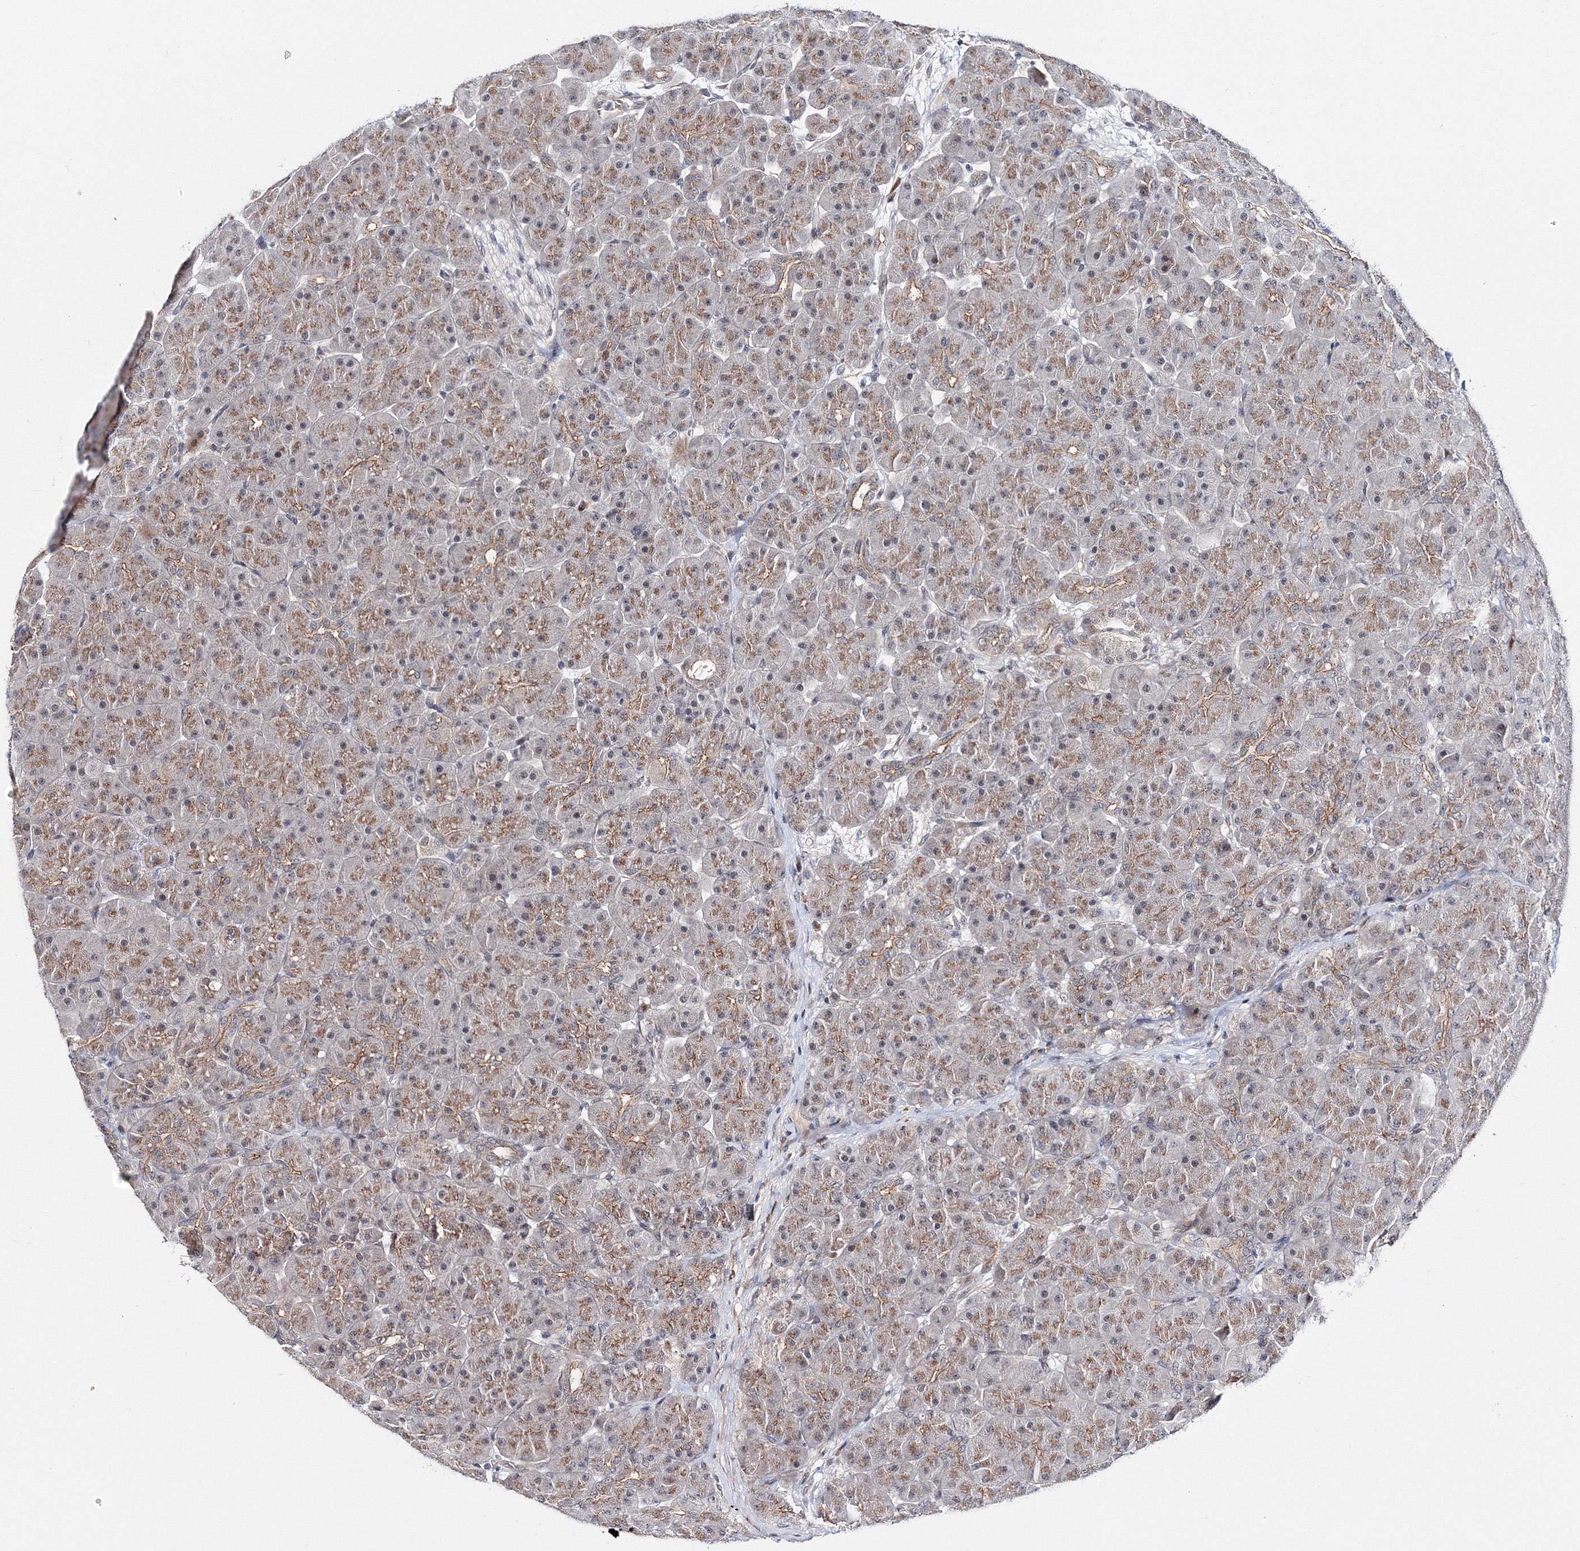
{"staining": {"intensity": "moderate", "quantity": ">75%", "location": "cytoplasmic/membranous"}, "tissue": "pancreas", "cell_type": "Exocrine glandular cells", "image_type": "normal", "snomed": [{"axis": "morphology", "description": "Normal tissue, NOS"}, {"axis": "topography", "description": "Pancreas"}], "caption": "This photomicrograph displays immunohistochemistry (IHC) staining of benign pancreas, with medium moderate cytoplasmic/membranous expression in approximately >75% of exocrine glandular cells.", "gene": "C11orf52", "patient": {"sex": "male", "age": 66}}